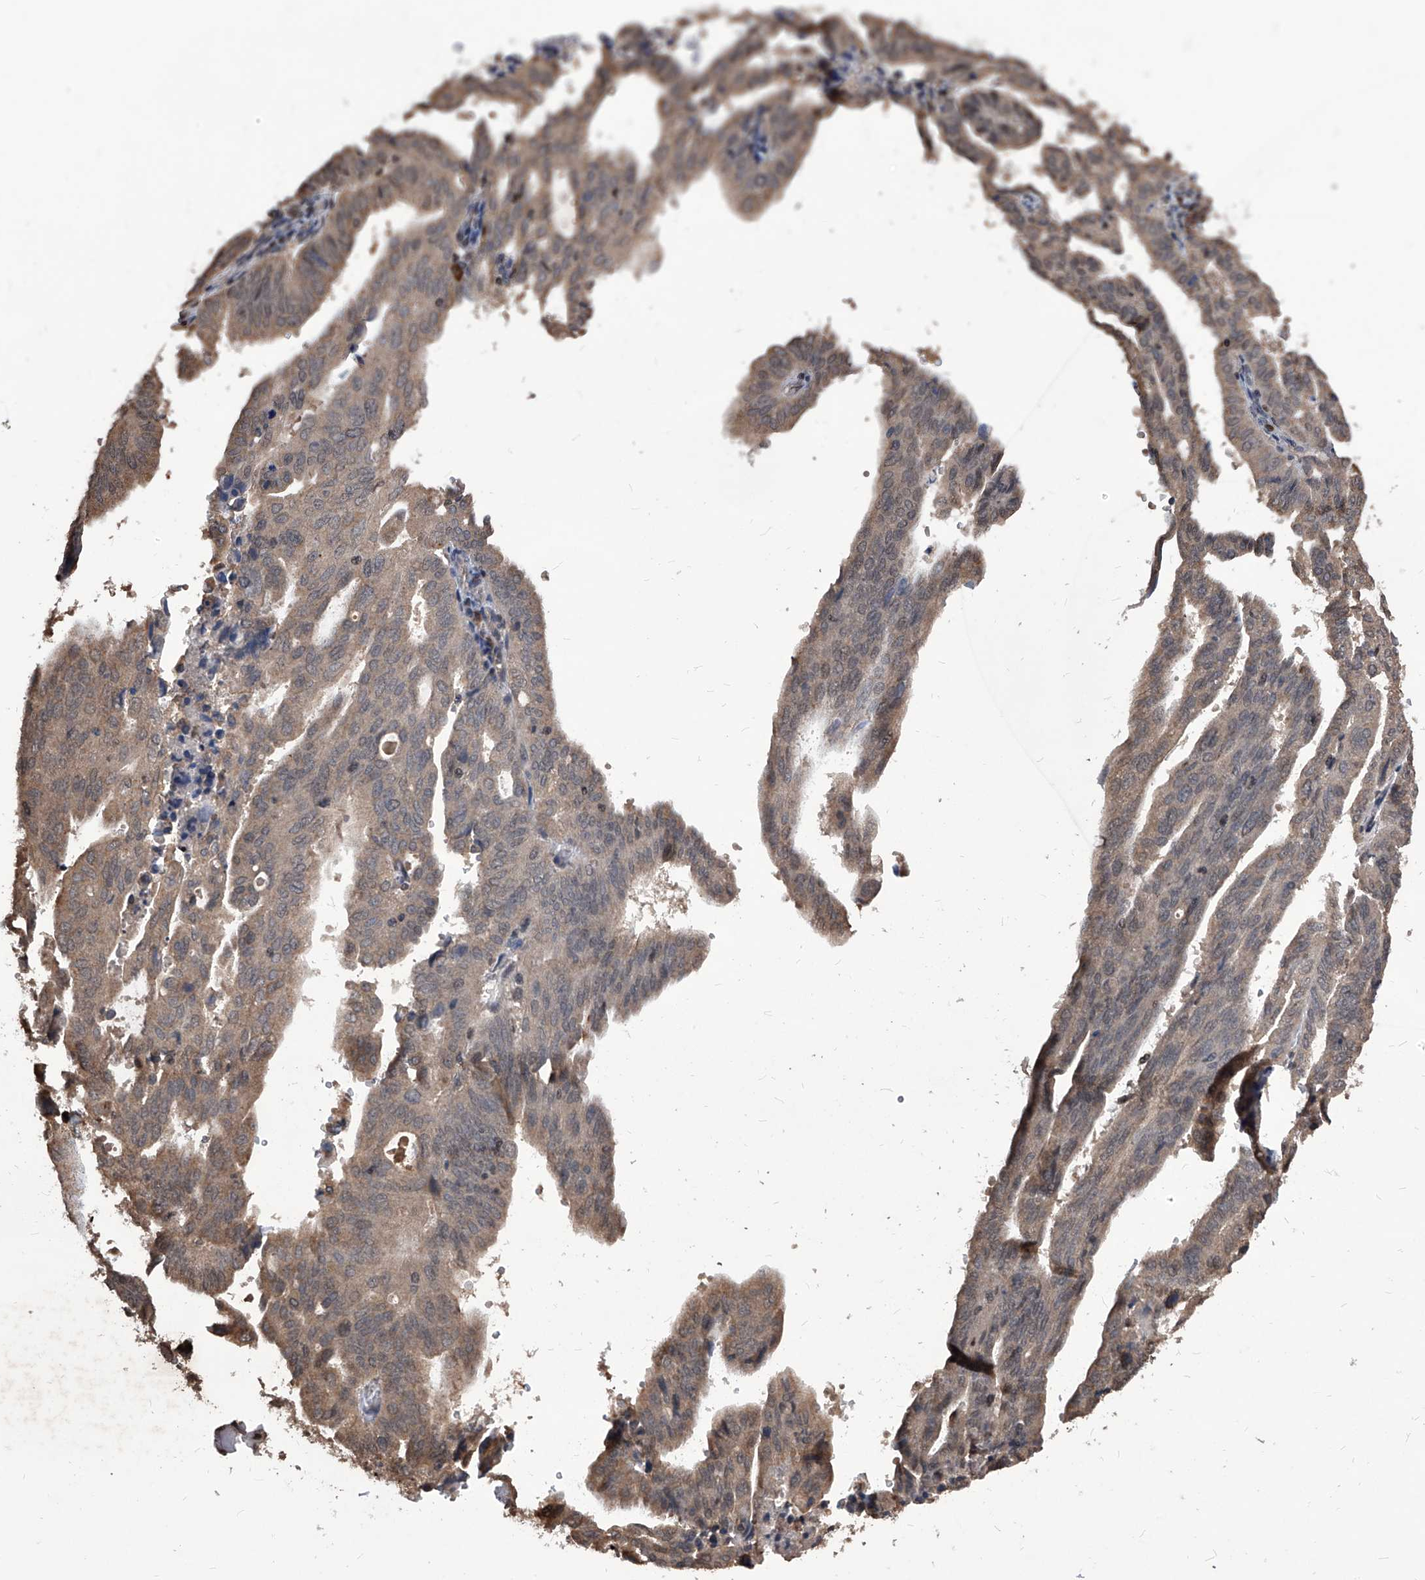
{"staining": {"intensity": "weak", "quantity": "25%-75%", "location": "cytoplasmic/membranous"}, "tissue": "endometrial cancer", "cell_type": "Tumor cells", "image_type": "cancer", "snomed": [{"axis": "morphology", "description": "Adenocarcinoma, NOS"}, {"axis": "topography", "description": "Uterus"}], "caption": "Human endometrial cancer stained with a brown dye reveals weak cytoplasmic/membranous positive staining in about 25%-75% of tumor cells.", "gene": "ID1", "patient": {"sex": "female", "age": 77}}